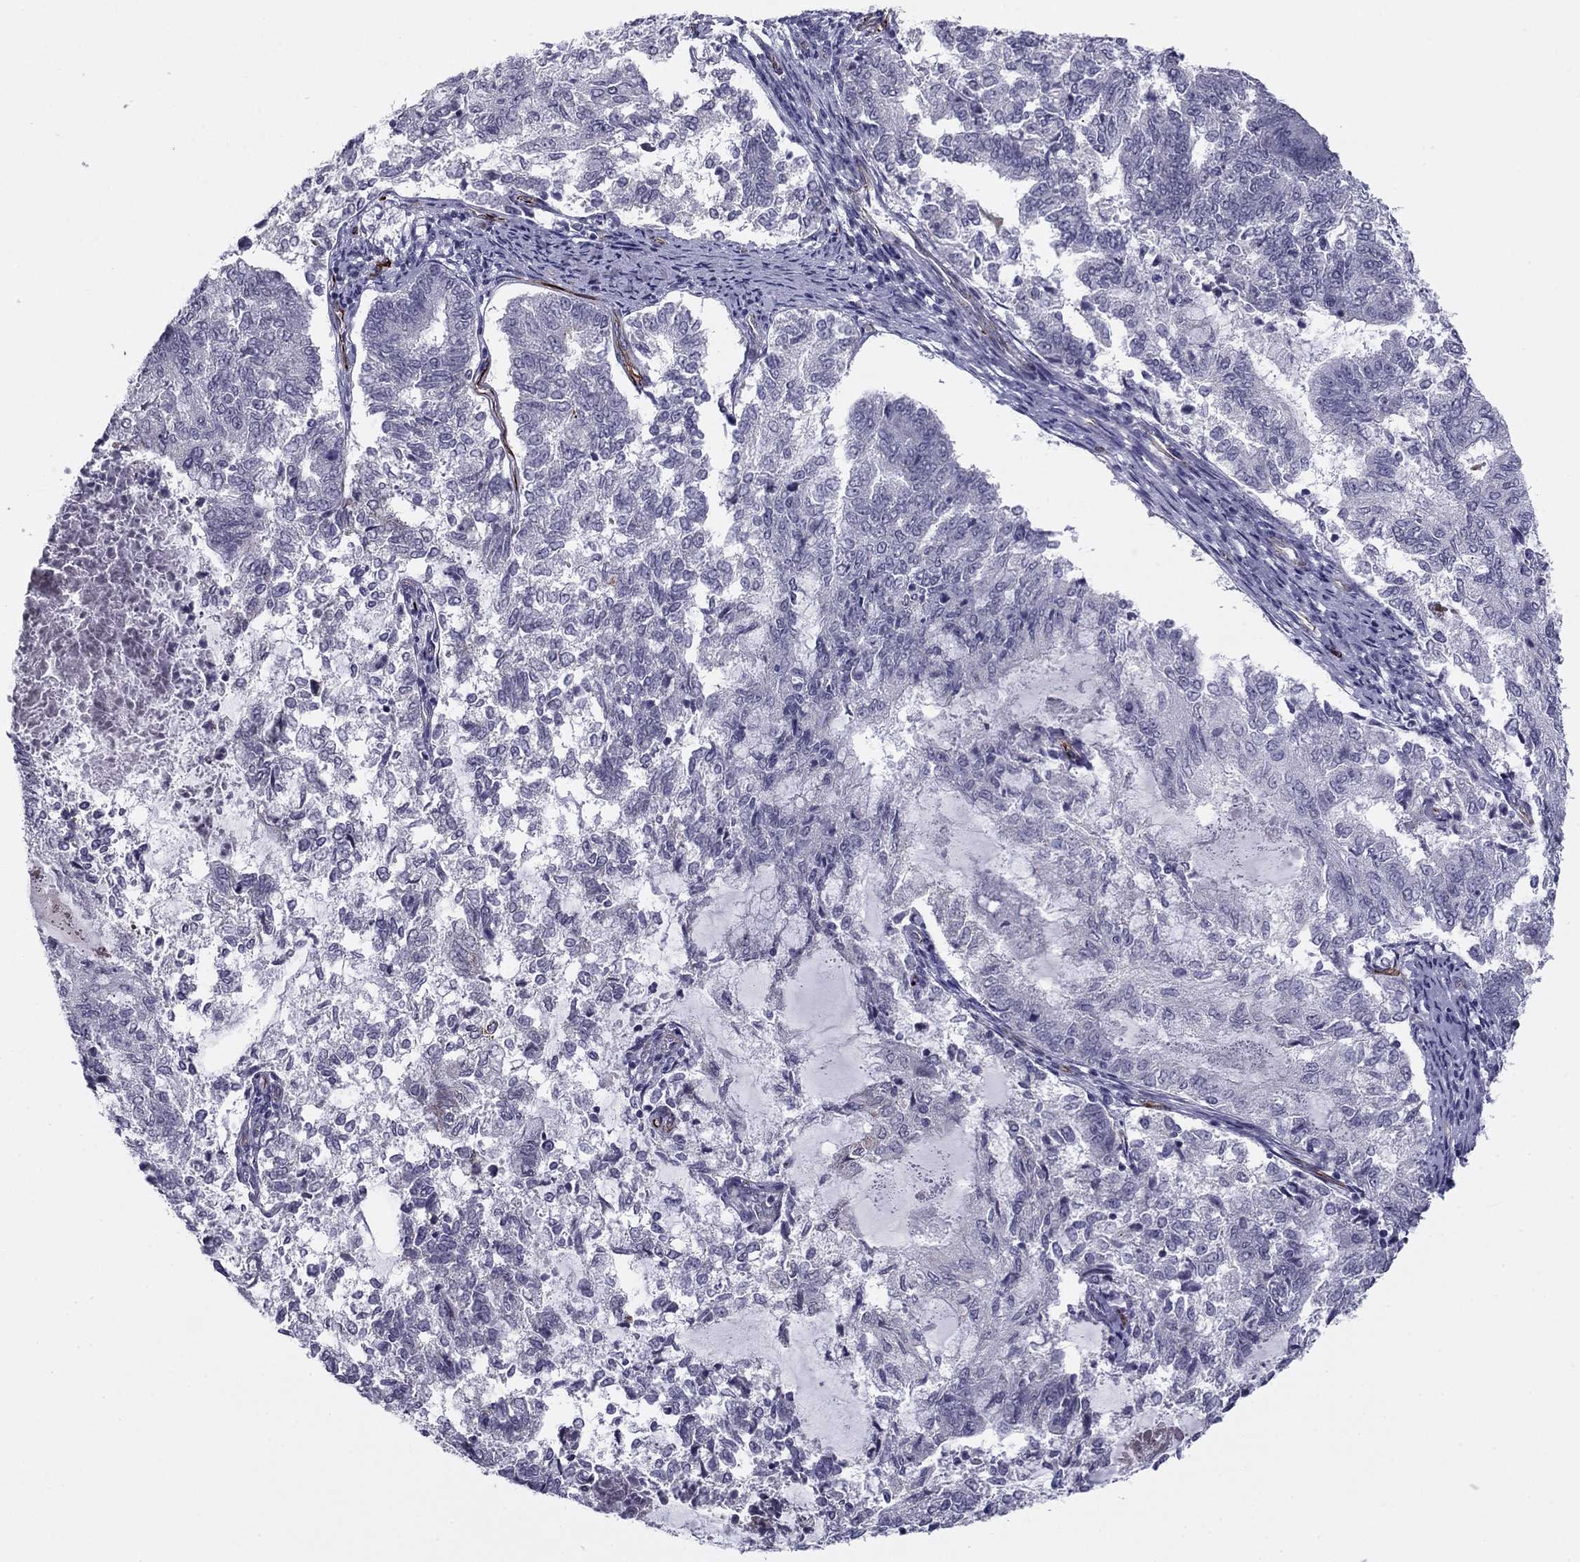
{"staining": {"intensity": "negative", "quantity": "none", "location": "none"}, "tissue": "endometrial cancer", "cell_type": "Tumor cells", "image_type": "cancer", "snomed": [{"axis": "morphology", "description": "Adenocarcinoma, NOS"}, {"axis": "topography", "description": "Endometrium"}], "caption": "A high-resolution image shows immunohistochemistry staining of adenocarcinoma (endometrial), which displays no significant staining in tumor cells.", "gene": "ANKS4B", "patient": {"sex": "female", "age": 65}}